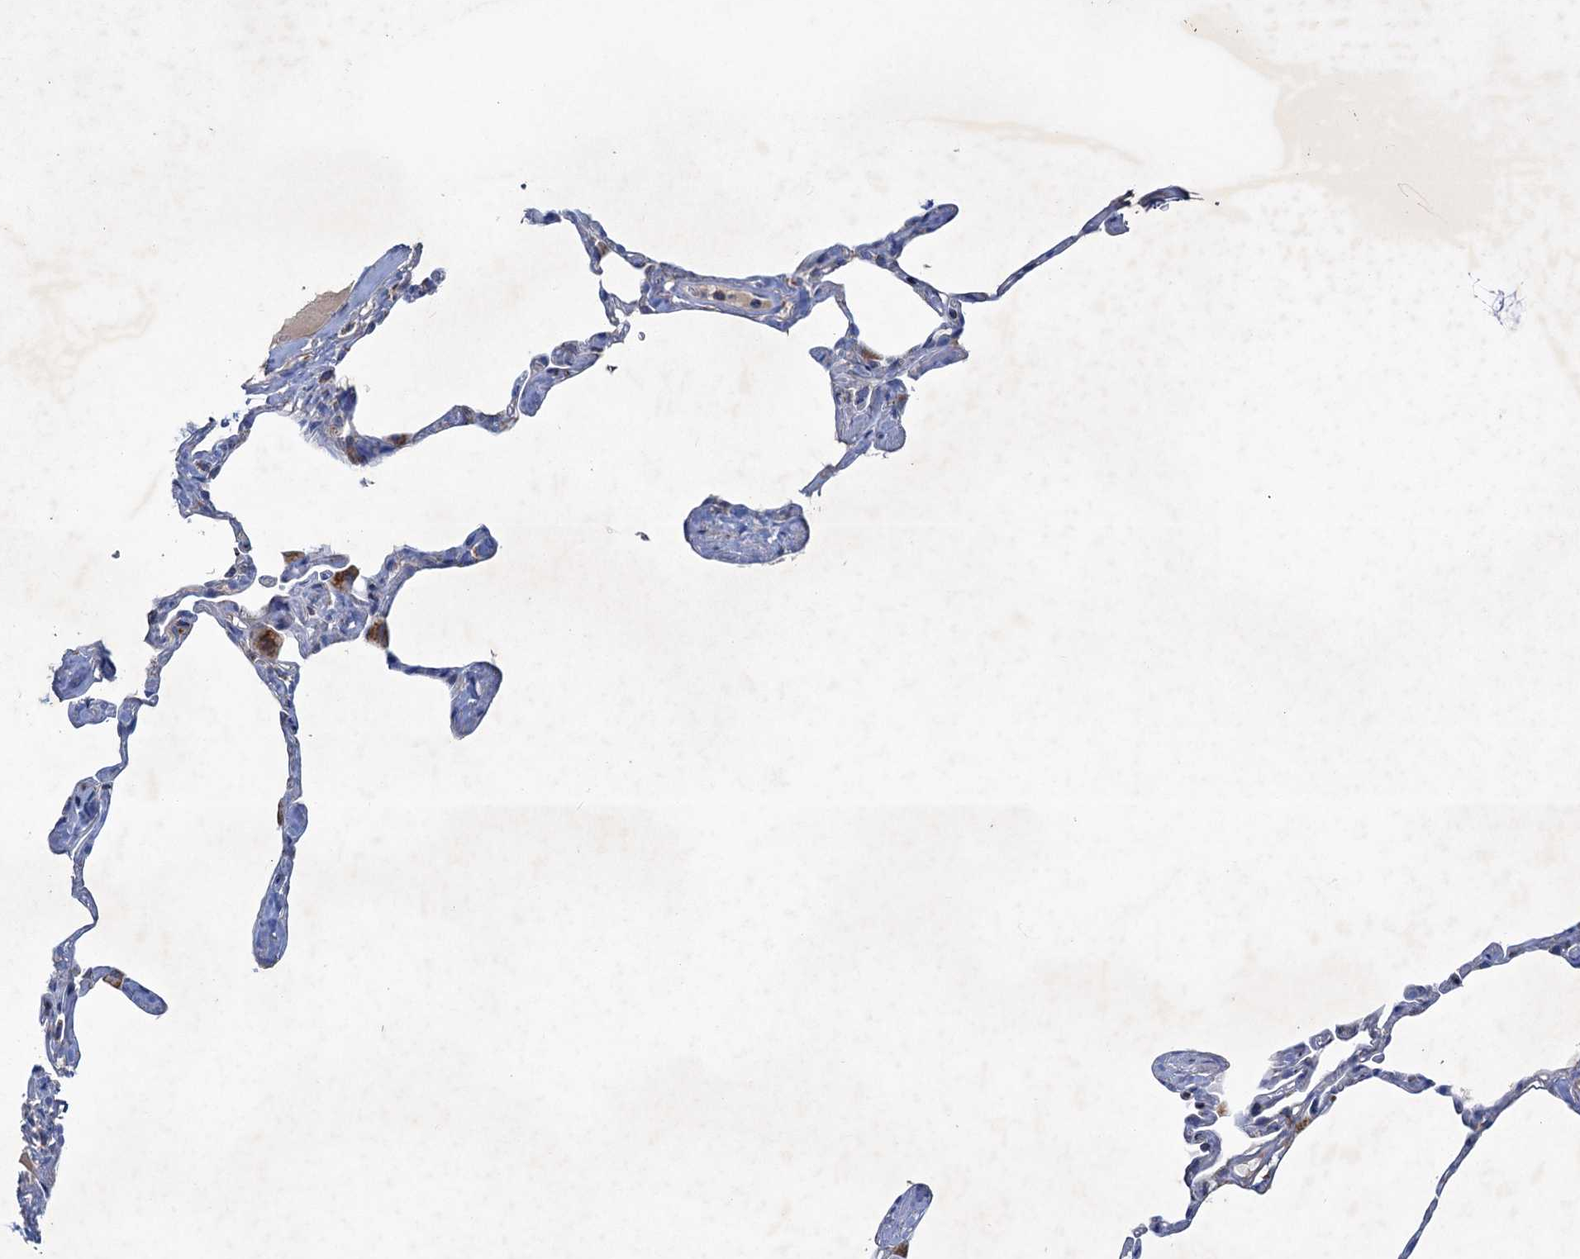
{"staining": {"intensity": "moderate", "quantity": "25%-75%", "location": "cytoplasmic/membranous"}, "tissue": "lung", "cell_type": "Alveolar cells", "image_type": "normal", "snomed": [{"axis": "morphology", "description": "Normal tissue, NOS"}, {"axis": "topography", "description": "Lung"}], "caption": "IHC micrograph of benign lung stained for a protein (brown), which reveals medium levels of moderate cytoplasmic/membranous expression in approximately 25%-75% of alveolar cells.", "gene": "GTPBP3", "patient": {"sex": "male", "age": 65}}